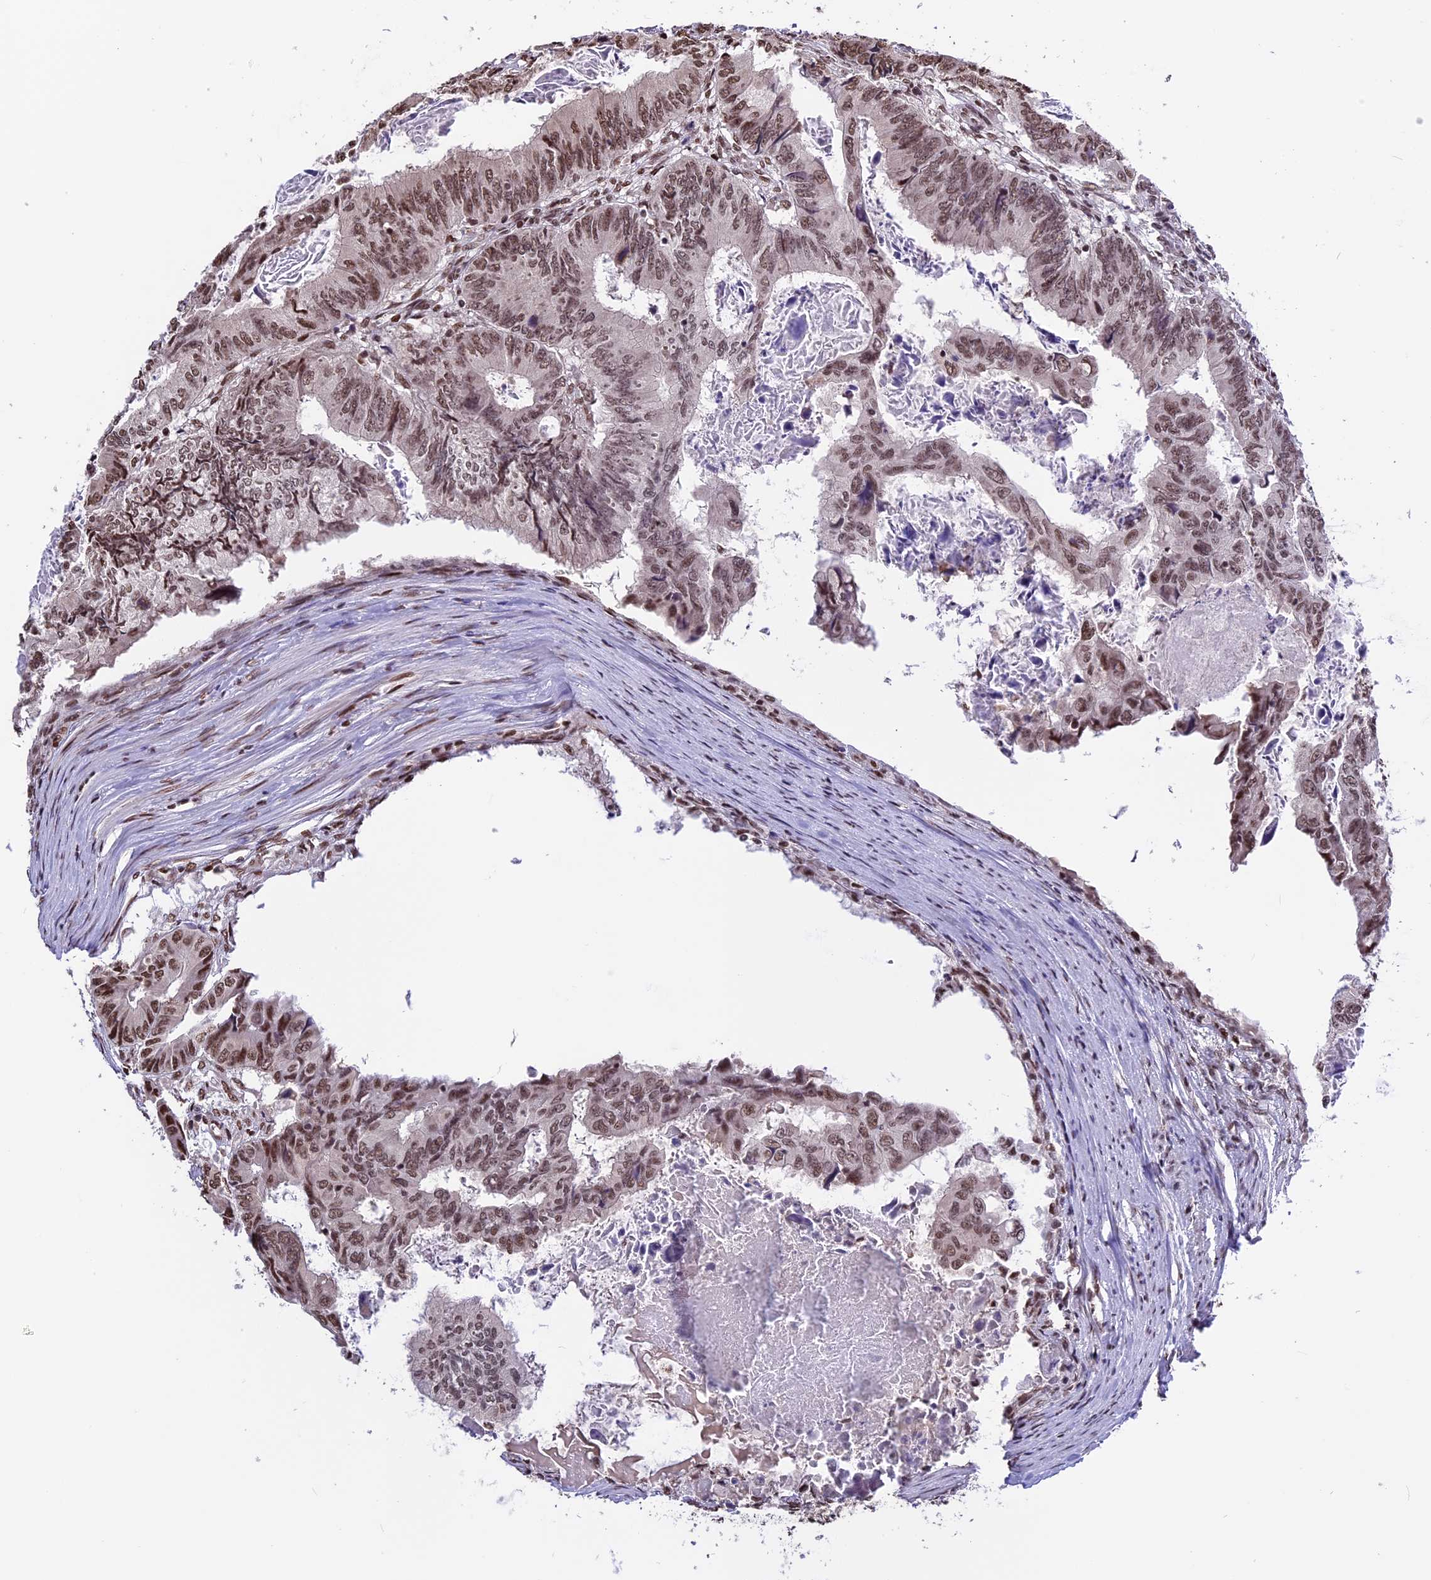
{"staining": {"intensity": "moderate", "quantity": ">75%", "location": "nuclear"}, "tissue": "colorectal cancer", "cell_type": "Tumor cells", "image_type": "cancer", "snomed": [{"axis": "morphology", "description": "Adenocarcinoma, NOS"}, {"axis": "topography", "description": "Colon"}], "caption": "Immunohistochemical staining of human colorectal cancer (adenocarcinoma) reveals moderate nuclear protein expression in approximately >75% of tumor cells. (DAB (3,3'-diaminobenzidine) IHC with brightfield microscopy, high magnification).", "gene": "POLR3E", "patient": {"sex": "male", "age": 85}}